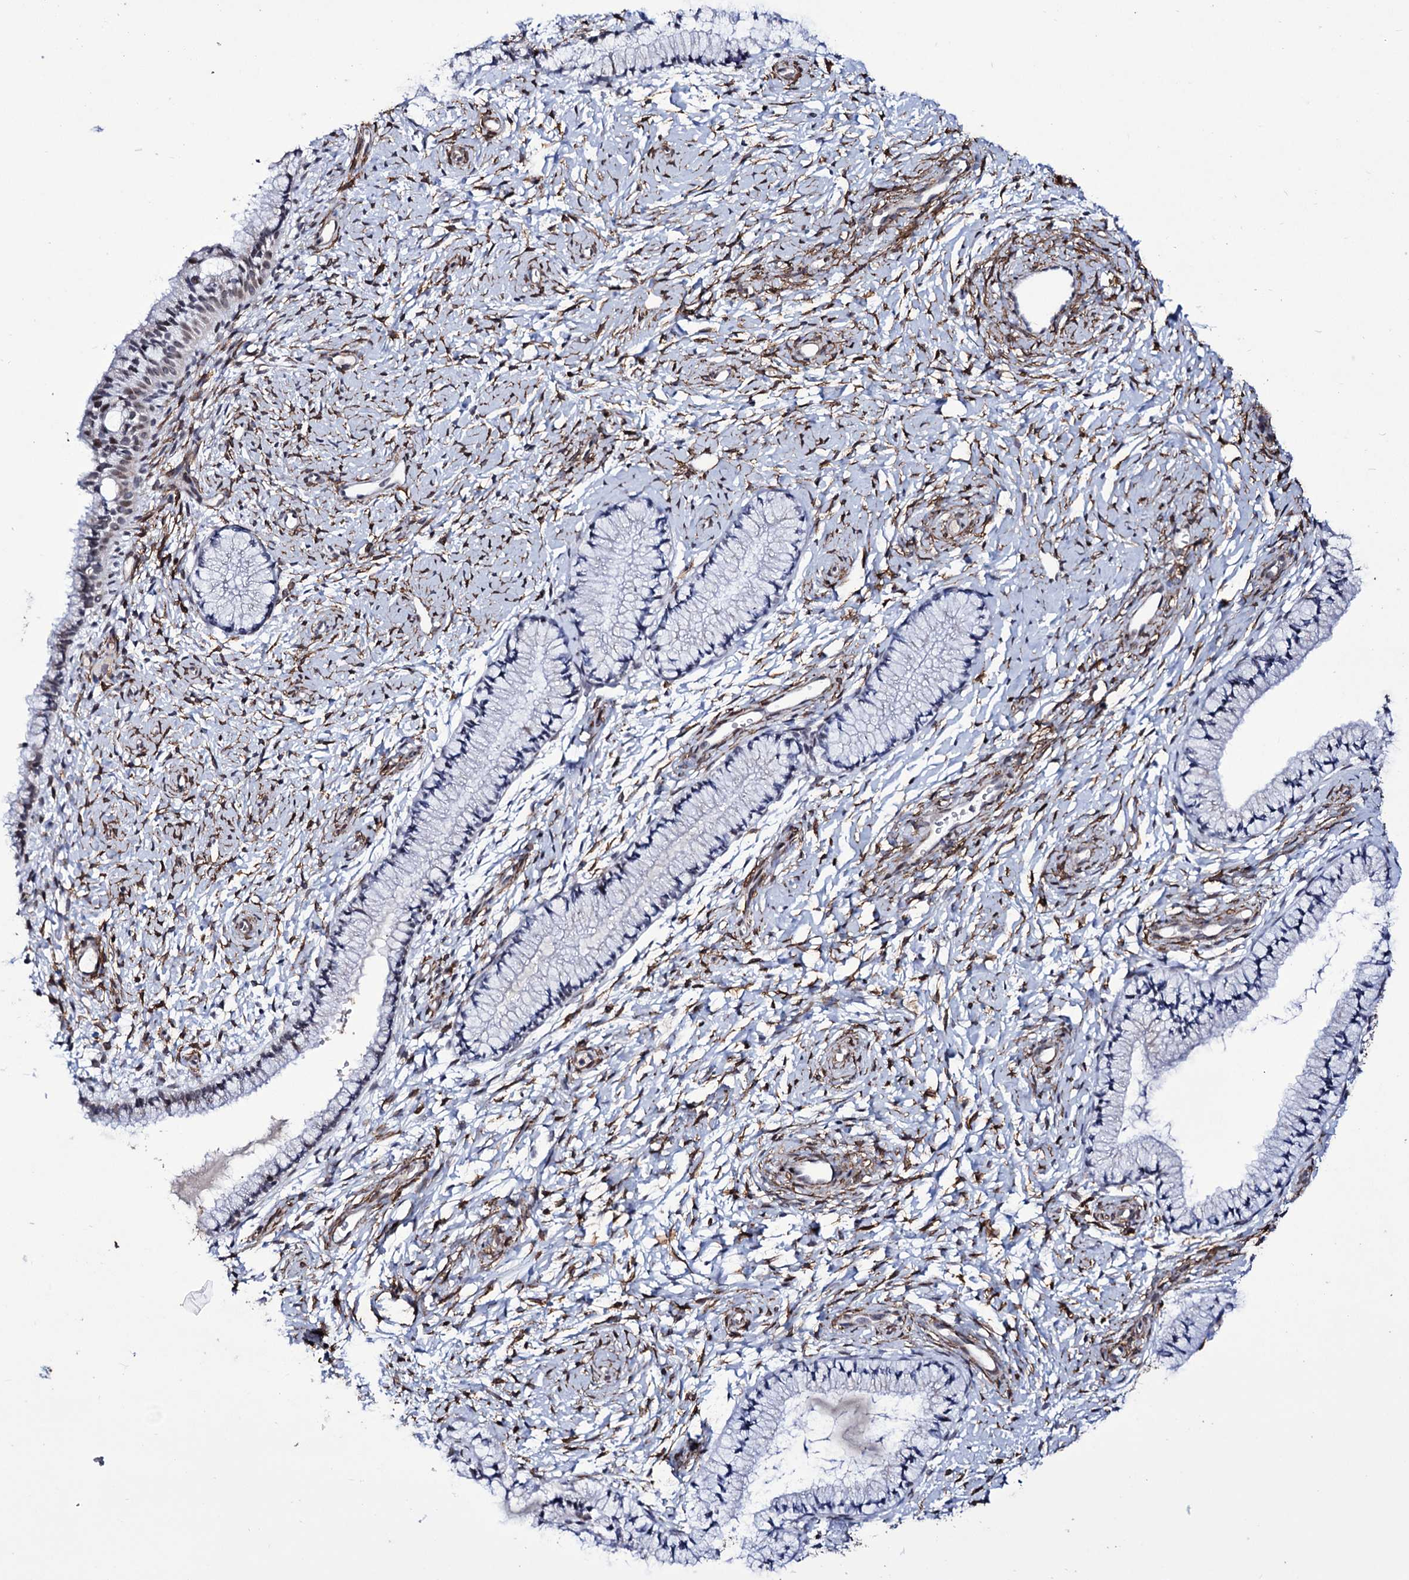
{"staining": {"intensity": "negative", "quantity": "none", "location": "none"}, "tissue": "cervix", "cell_type": "Glandular cells", "image_type": "normal", "snomed": [{"axis": "morphology", "description": "Normal tissue, NOS"}, {"axis": "topography", "description": "Cervix"}], "caption": "Immunohistochemical staining of unremarkable human cervix reveals no significant expression in glandular cells.", "gene": "ZC3H12C", "patient": {"sex": "female", "age": 33}}